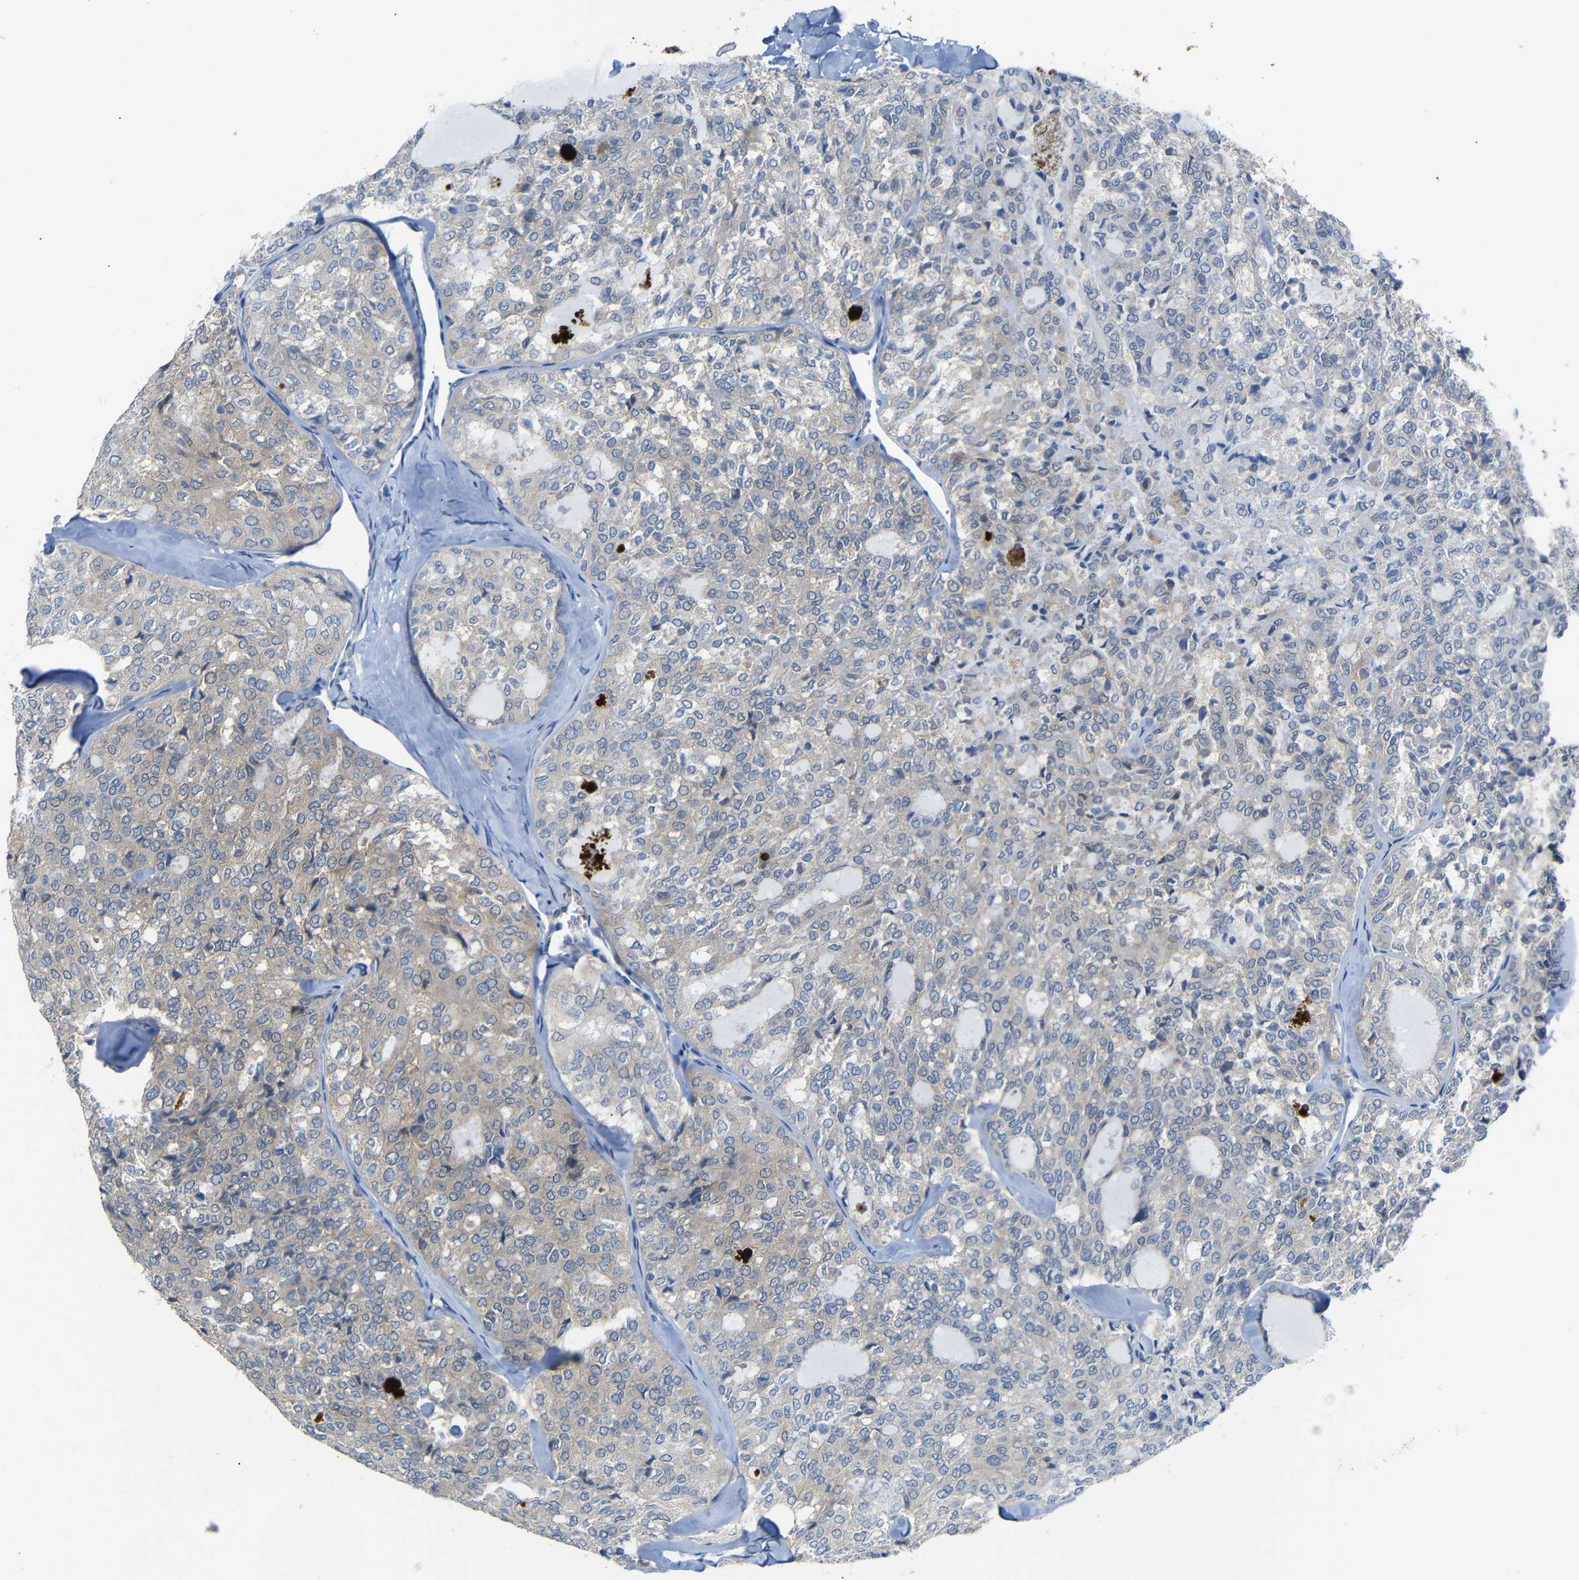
{"staining": {"intensity": "weak", "quantity": ">75%", "location": "cytoplasmic/membranous"}, "tissue": "thyroid cancer", "cell_type": "Tumor cells", "image_type": "cancer", "snomed": [{"axis": "morphology", "description": "Follicular adenoma carcinoma, NOS"}, {"axis": "topography", "description": "Thyroid gland"}], "caption": "Human thyroid cancer (follicular adenoma carcinoma) stained for a protein (brown) exhibits weak cytoplasmic/membranous positive positivity in approximately >75% of tumor cells.", "gene": "TBC1D32", "patient": {"sex": "male", "age": 75}}